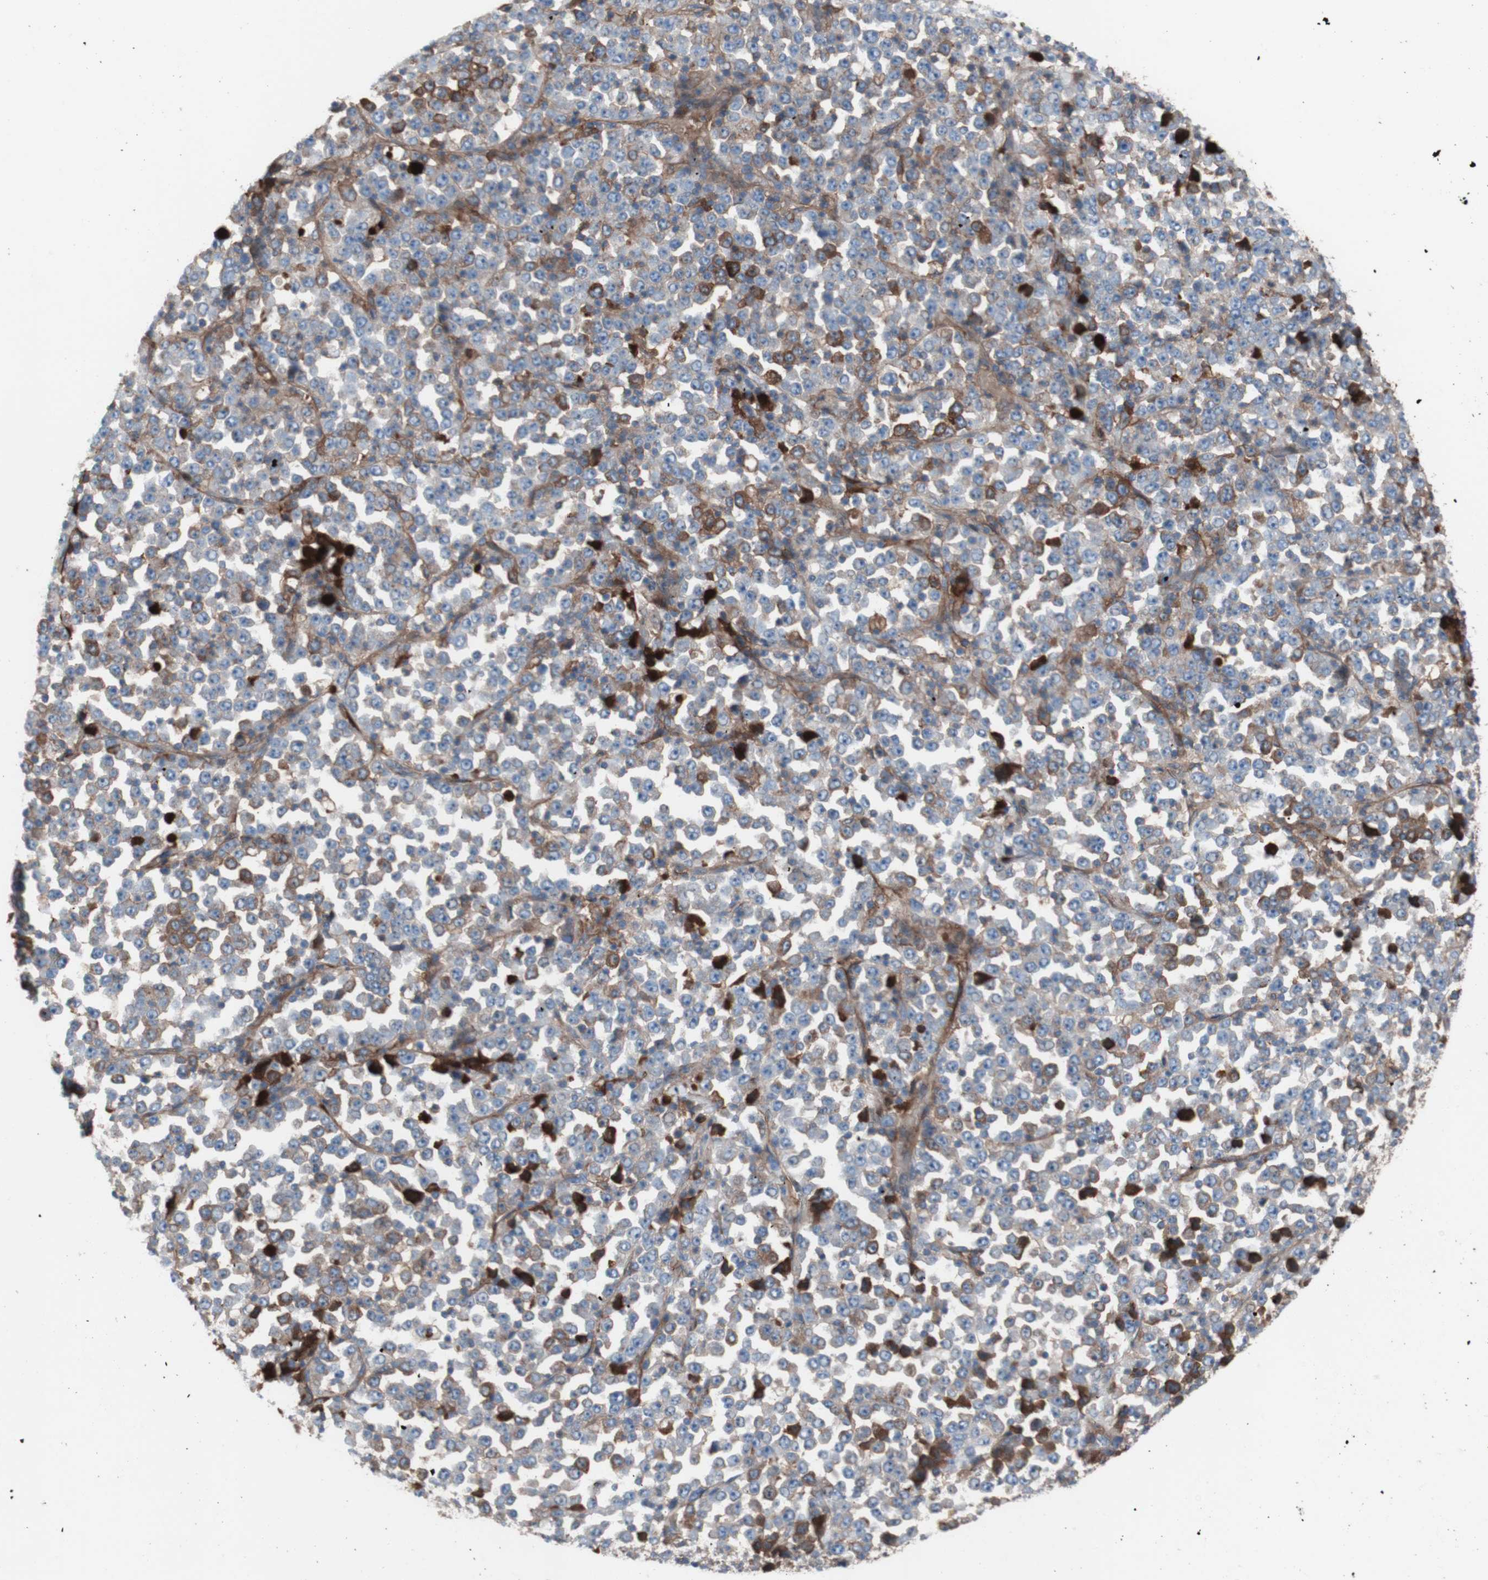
{"staining": {"intensity": "weak", "quantity": "25%-75%", "location": "cytoplasmic/membranous"}, "tissue": "stomach cancer", "cell_type": "Tumor cells", "image_type": "cancer", "snomed": [{"axis": "morphology", "description": "Normal tissue, NOS"}, {"axis": "morphology", "description": "Adenocarcinoma, NOS"}, {"axis": "topography", "description": "Stomach, upper"}, {"axis": "topography", "description": "Stomach"}], "caption": "Protein expression analysis of stomach adenocarcinoma demonstrates weak cytoplasmic/membranous staining in about 25%-75% of tumor cells.", "gene": "CD46", "patient": {"sex": "male", "age": 59}}